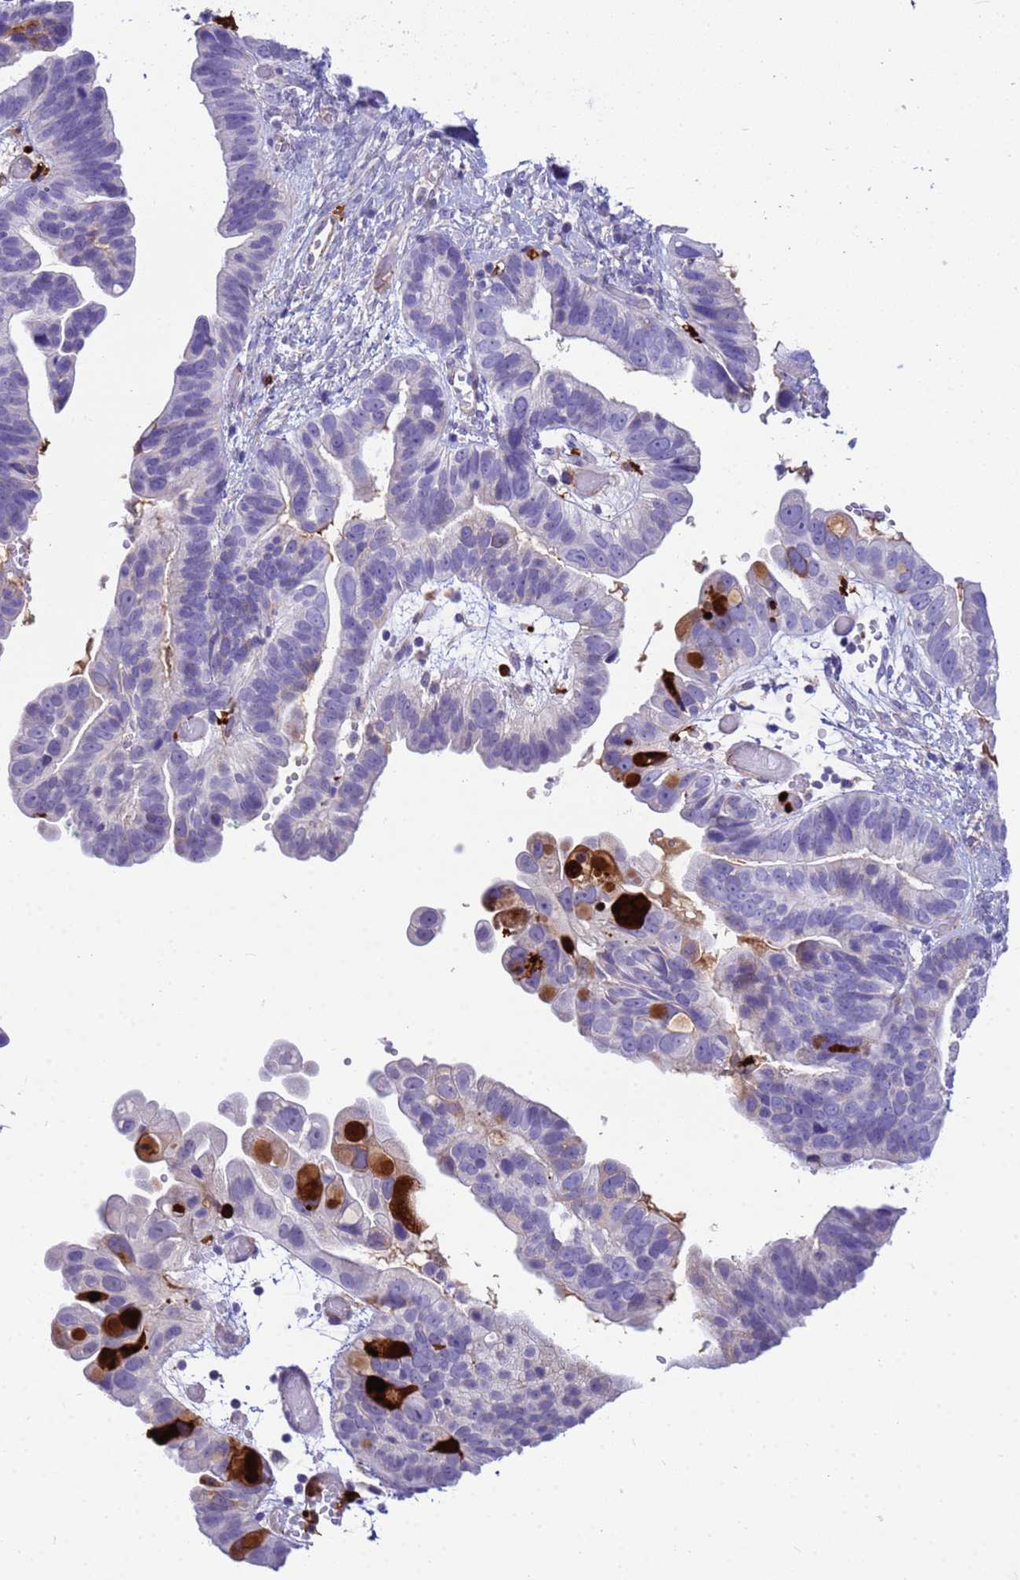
{"staining": {"intensity": "negative", "quantity": "none", "location": "none"}, "tissue": "ovarian cancer", "cell_type": "Tumor cells", "image_type": "cancer", "snomed": [{"axis": "morphology", "description": "Cystadenocarcinoma, serous, NOS"}, {"axis": "topography", "description": "Ovary"}], "caption": "This is an IHC photomicrograph of human ovarian cancer (serous cystadenocarcinoma). There is no positivity in tumor cells.", "gene": "ORM1", "patient": {"sex": "female", "age": 56}}